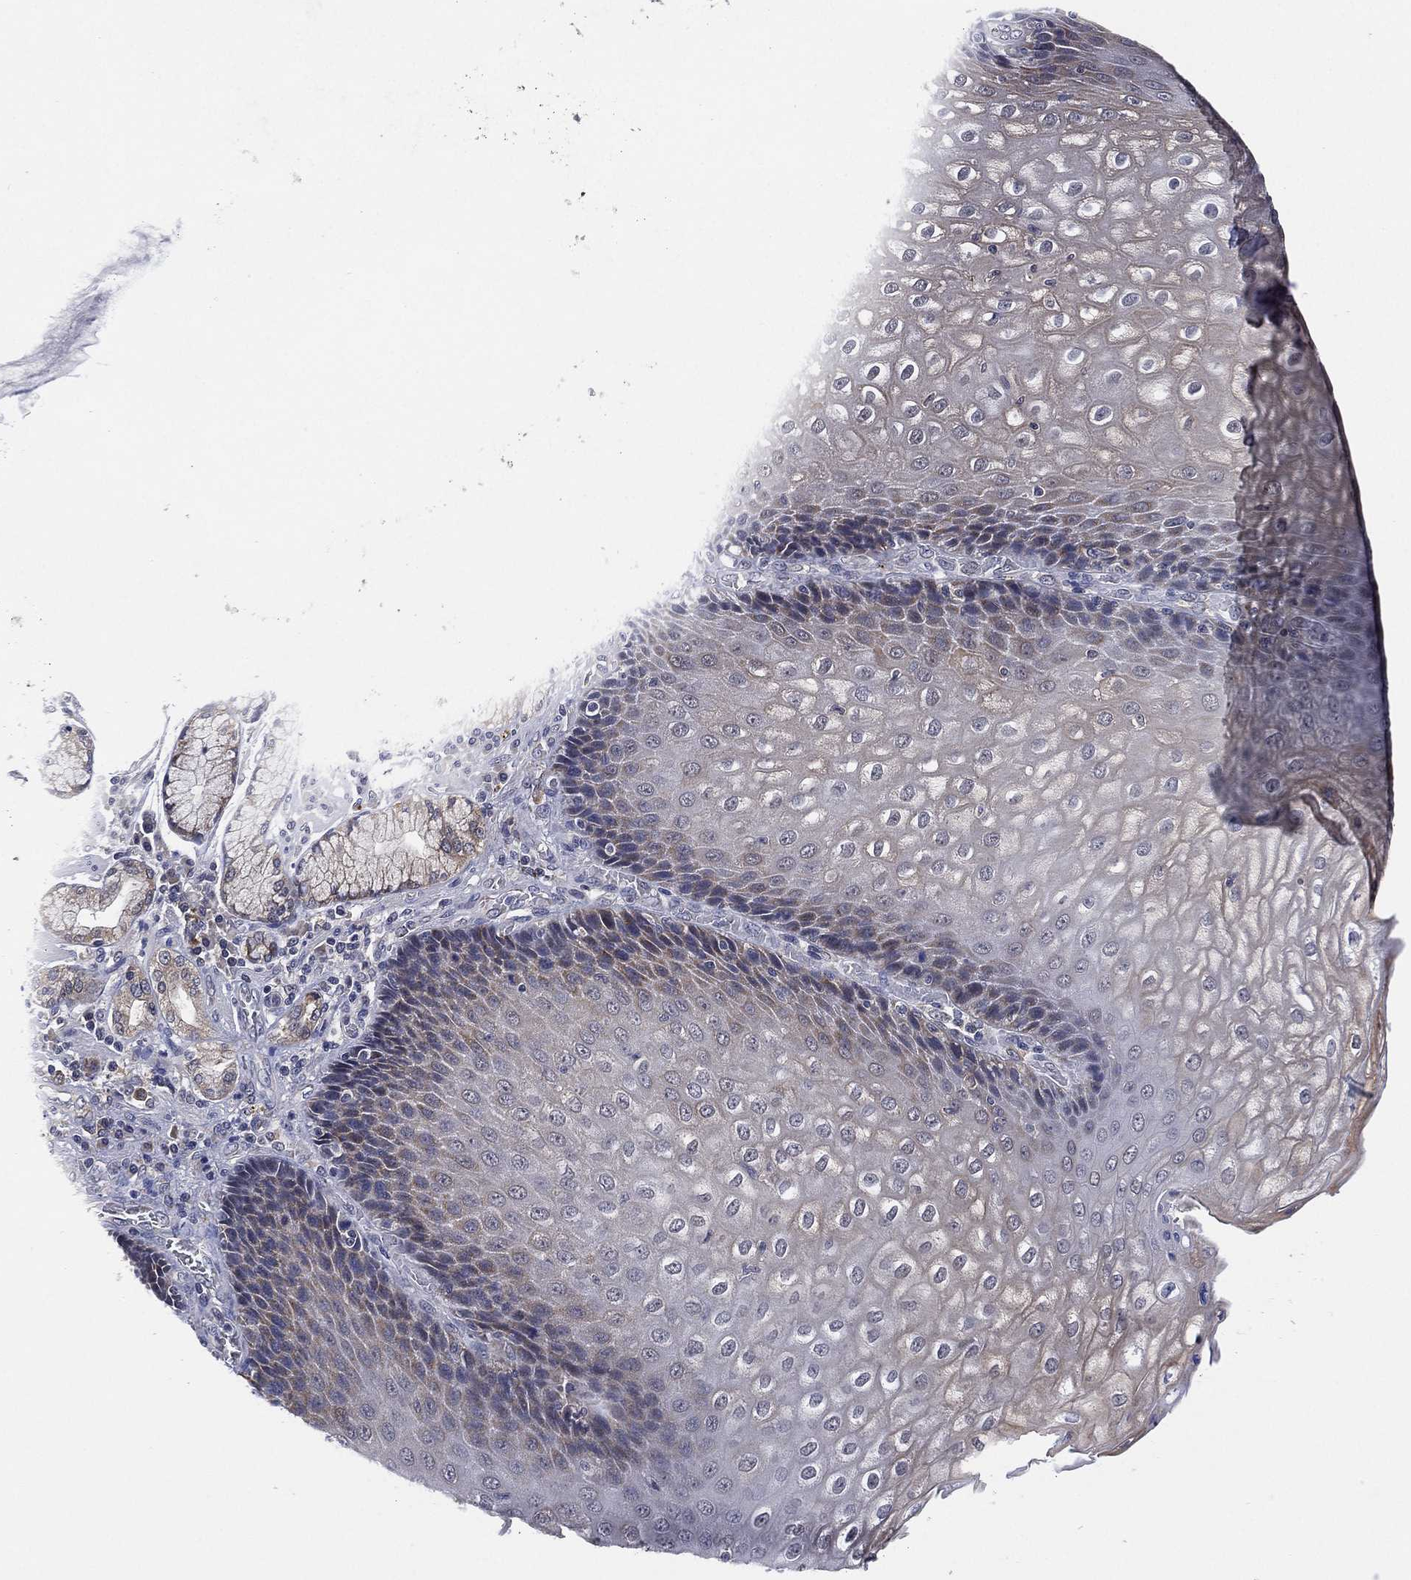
{"staining": {"intensity": "negative", "quantity": "none", "location": "none"}, "tissue": "esophagus", "cell_type": "Squamous epithelial cells", "image_type": "normal", "snomed": [{"axis": "morphology", "description": "Normal tissue, NOS"}, {"axis": "topography", "description": "Esophagus"}], "caption": "Protein analysis of normal esophagus reveals no significant expression in squamous epithelial cells. (Stains: DAB (3,3'-diaminobenzidine) immunohistochemistry with hematoxylin counter stain, Microscopy: brightfield microscopy at high magnification).", "gene": "SELENOO", "patient": {"sex": "male", "age": 57}}